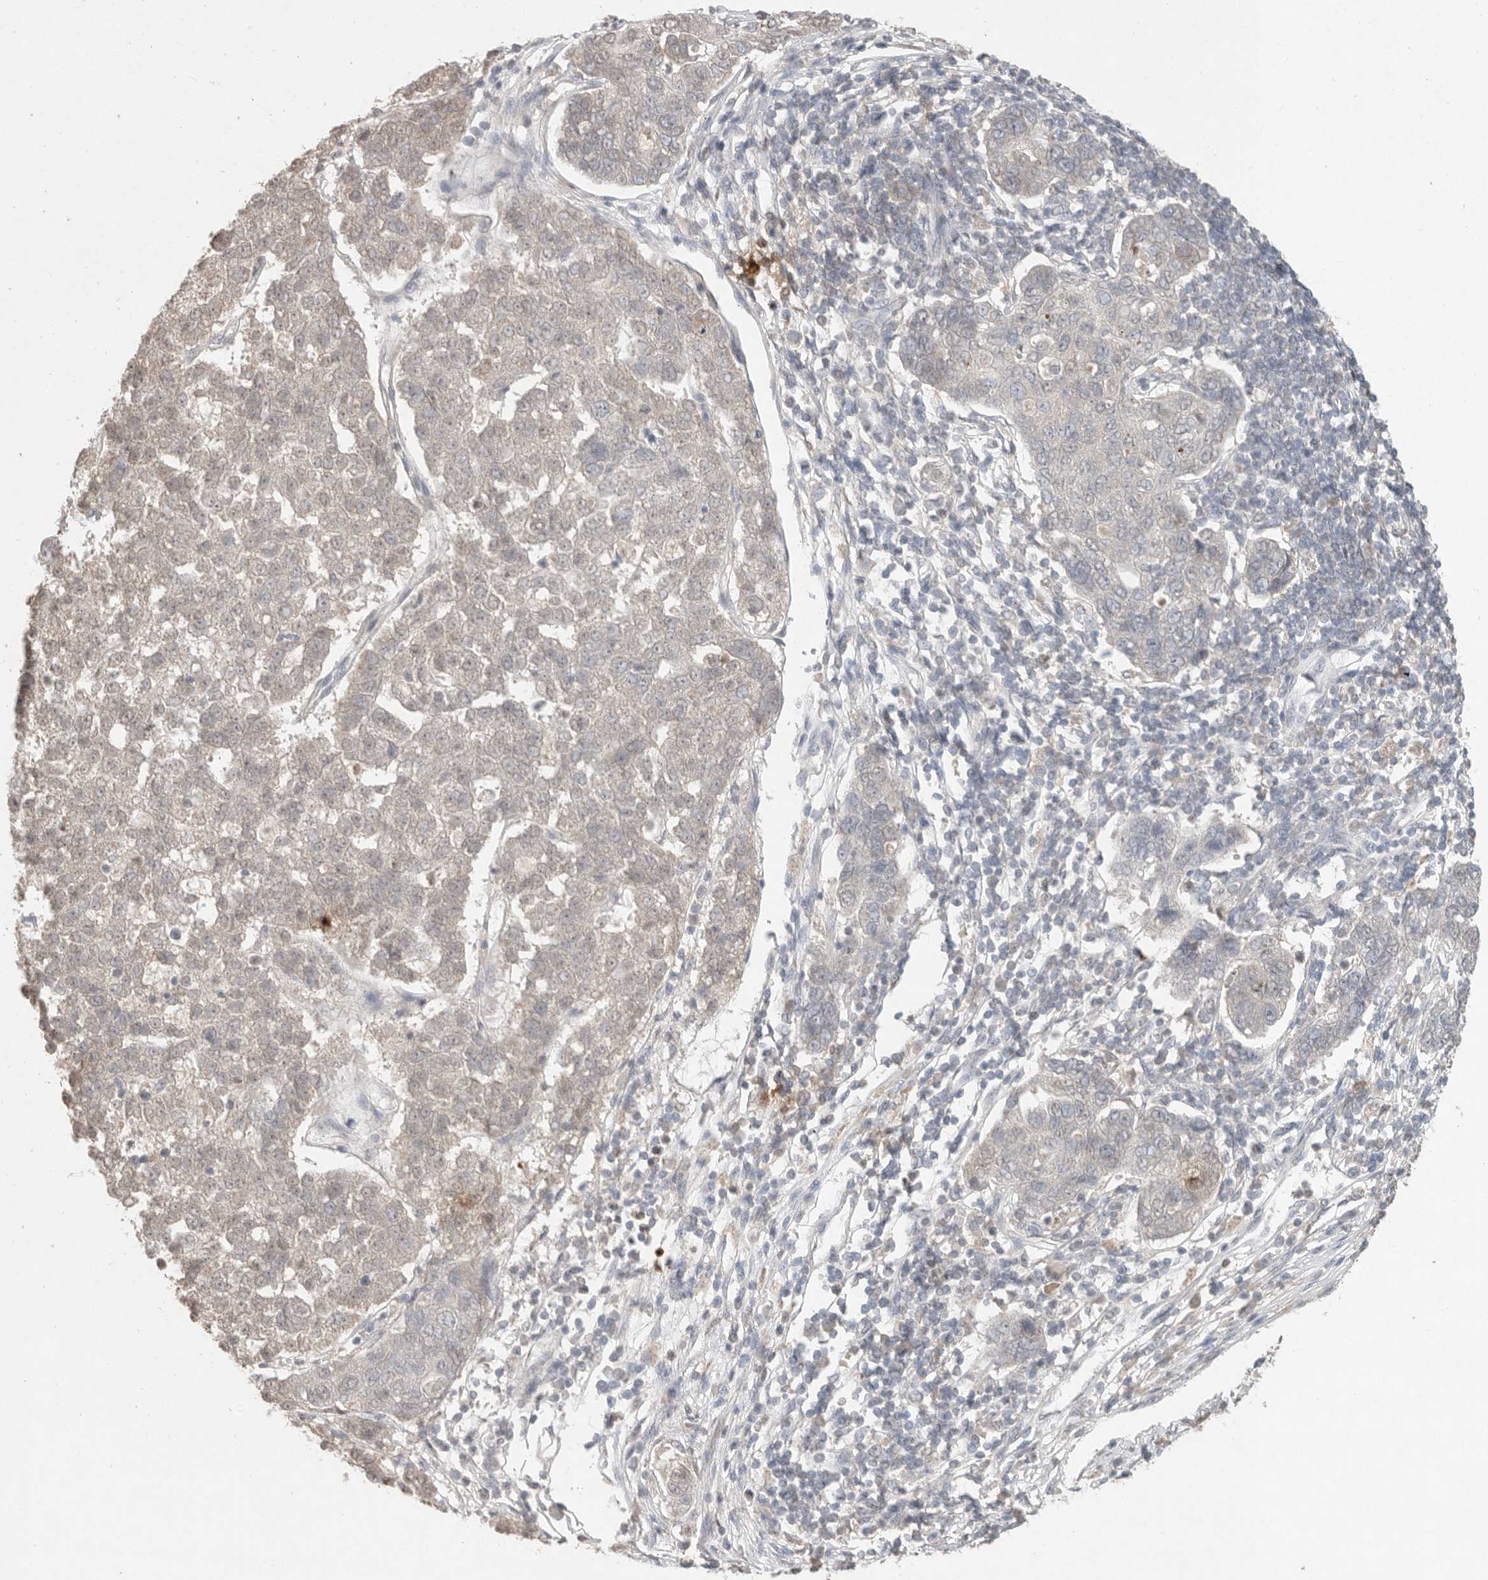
{"staining": {"intensity": "weak", "quantity": "<25%", "location": "cytoplasmic/membranous"}, "tissue": "pancreatic cancer", "cell_type": "Tumor cells", "image_type": "cancer", "snomed": [{"axis": "morphology", "description": "Adenocarcinoma, NOS"}, {"axis": "topography", "description": "Pancreas"}], "caption": "This is an immunohistochemistry (IHC) micrograph of human pancreatic cancer. There is no expression in tumor cells.", "gene": "KLK5", "patient": {"sex": "female", "age": 61}}